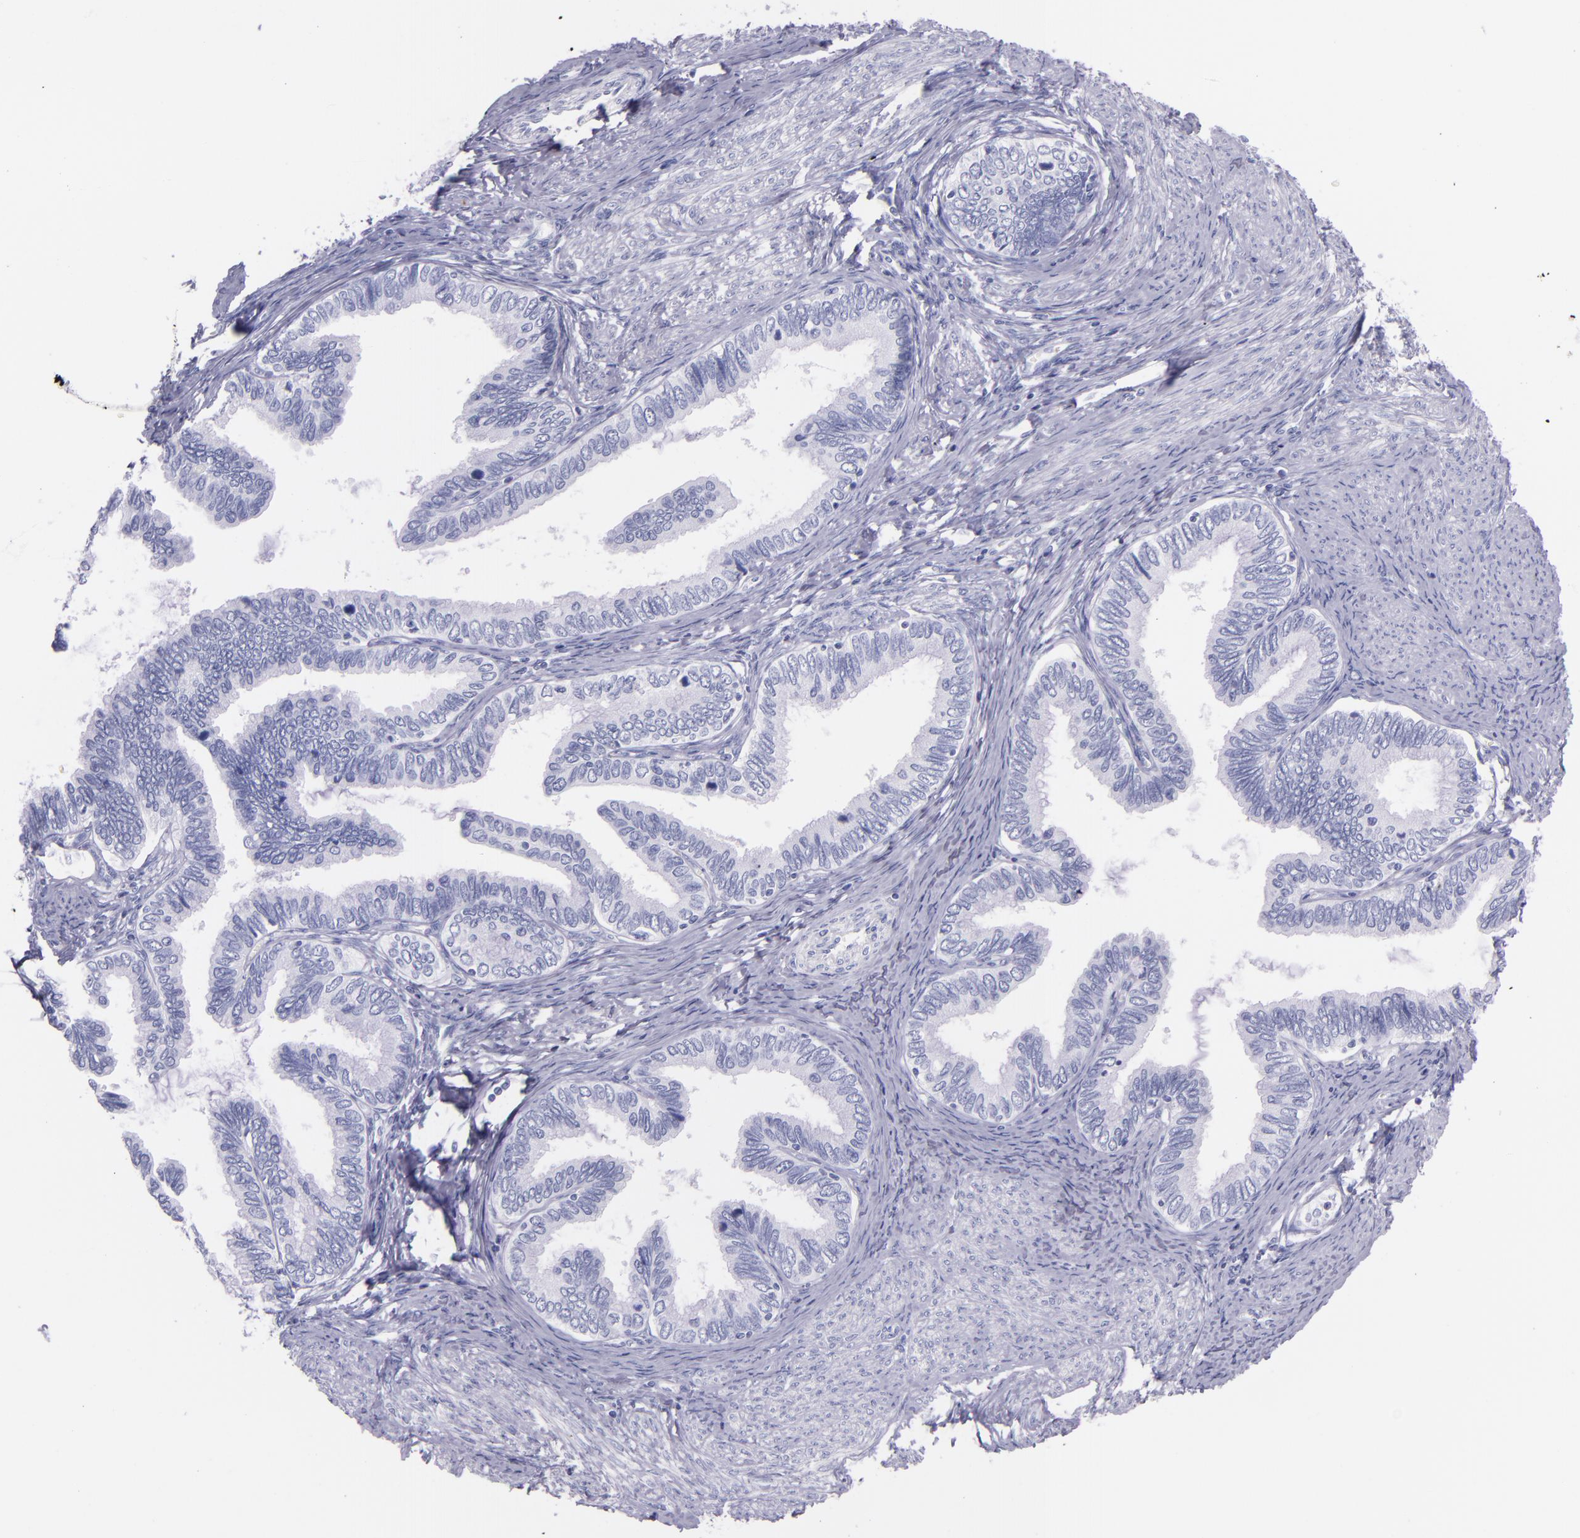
{"staining": {"intensity": "negative", "quantity": "none", "location": "none"}, "tissue": "cervical cancer", "cell_type": "Tumor cells", "image_type": "cancer", "snomed": [{"axis": "morphology", "description": "Adenocarcinoma, NOS"}, {"axis": "topography", "description": "Cervix"}], "caption": "The immunohistochemistry image has no significant staining in tumor cells of cervical cancer (adenocarcinoma) tissue.", "gene": "SFTPB", "patient": {"sex": "female", "age": 49}}